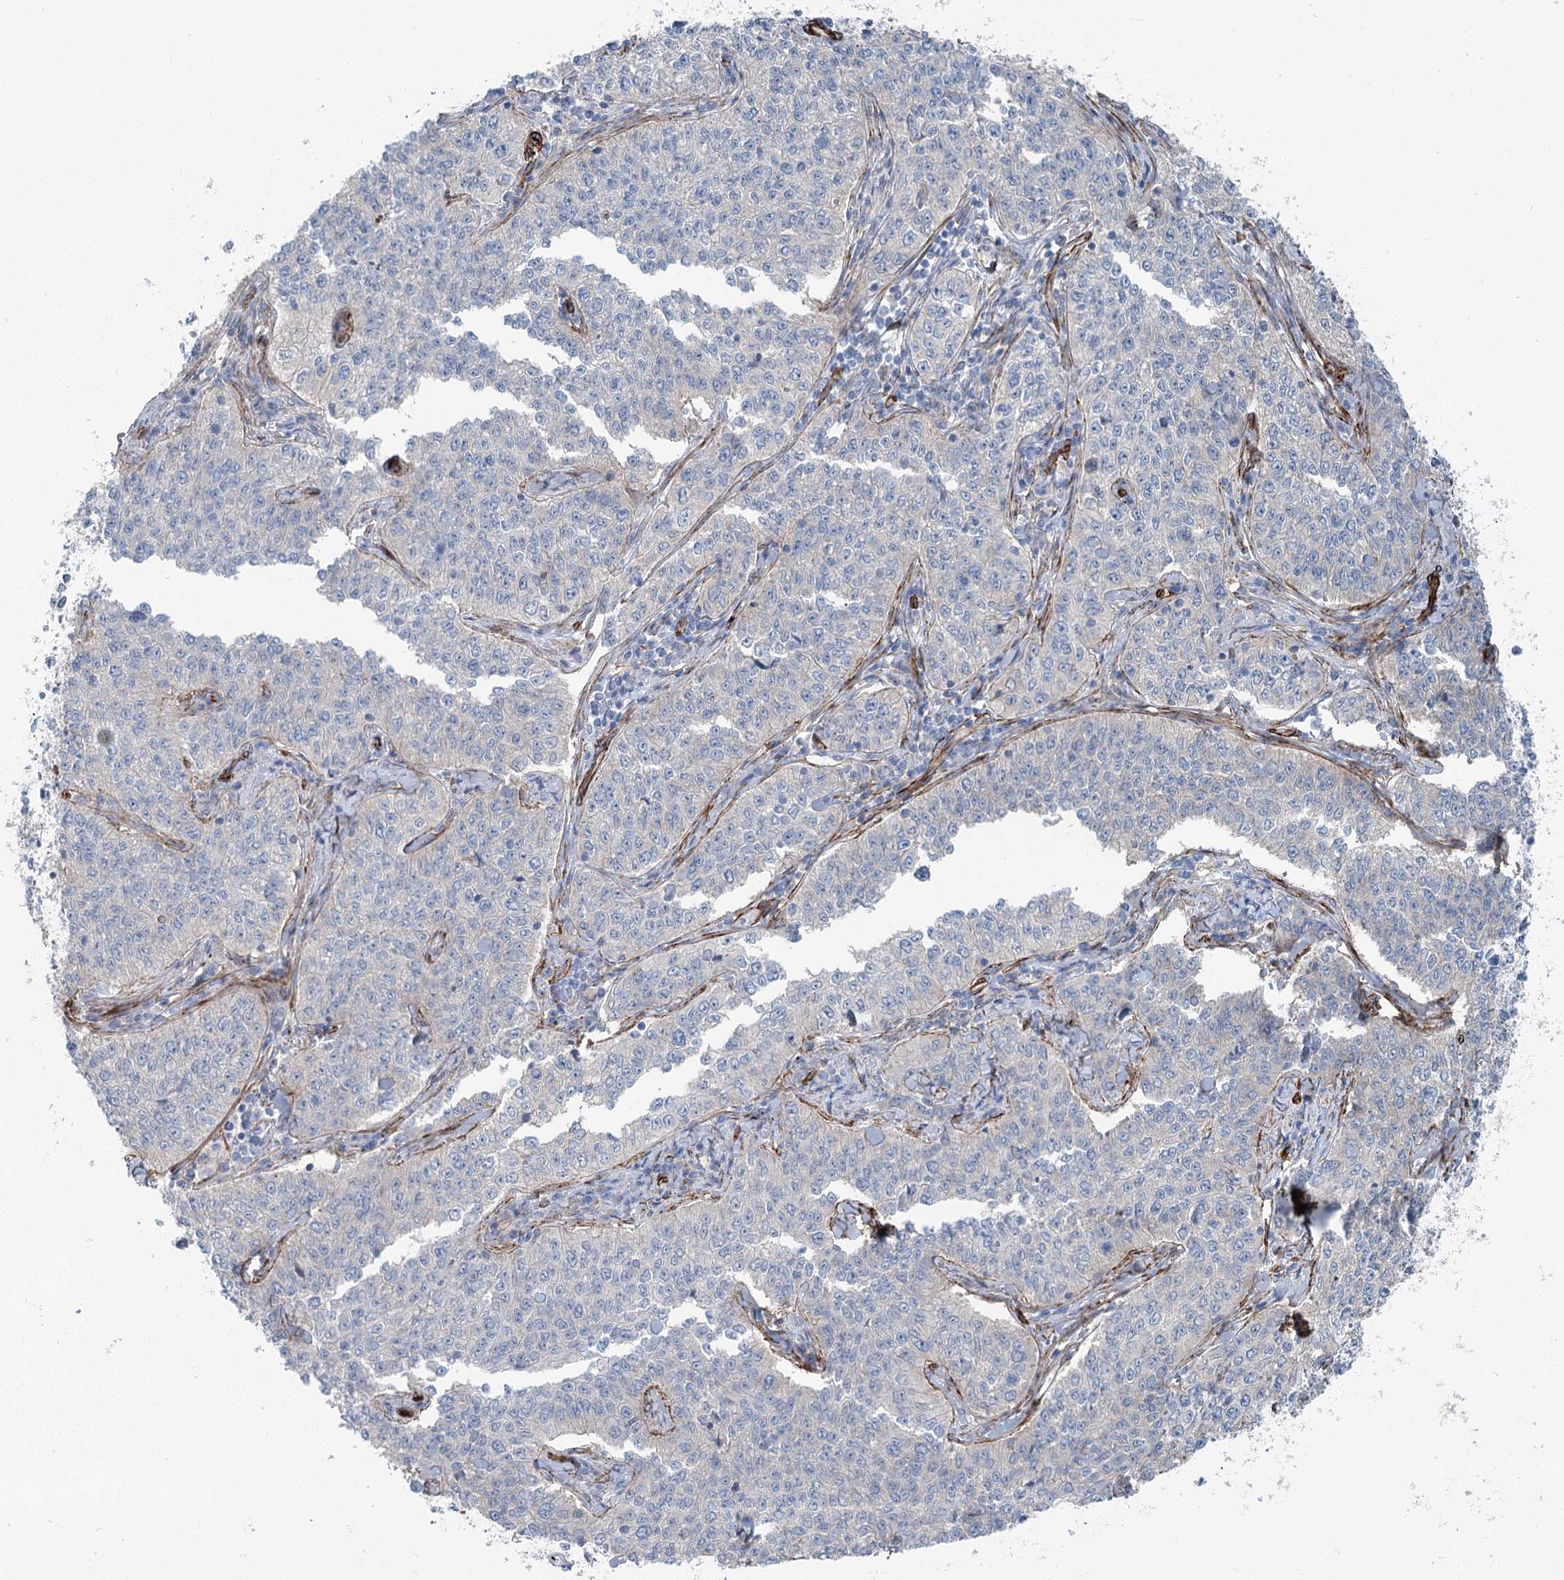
{"staining": {"intensity": "negative", "quantity": "none", "location": "none"}, "tissue": "cervical cancer", "cell_type": "Tumor cells", "image_type": "cancer", "snomed": [{"axis": "morphology", "description": "Squamous cell carcinoma, NOS"}, {"axis": "topography", "description": "Cervix"}], "caption": "A photomicrograph of human cervical cancer (squamous cell carcinoma) is negative for staining in tumor cells.", "gene": "IQSEC1", "patient": {"sex": "female", "age": 35}}